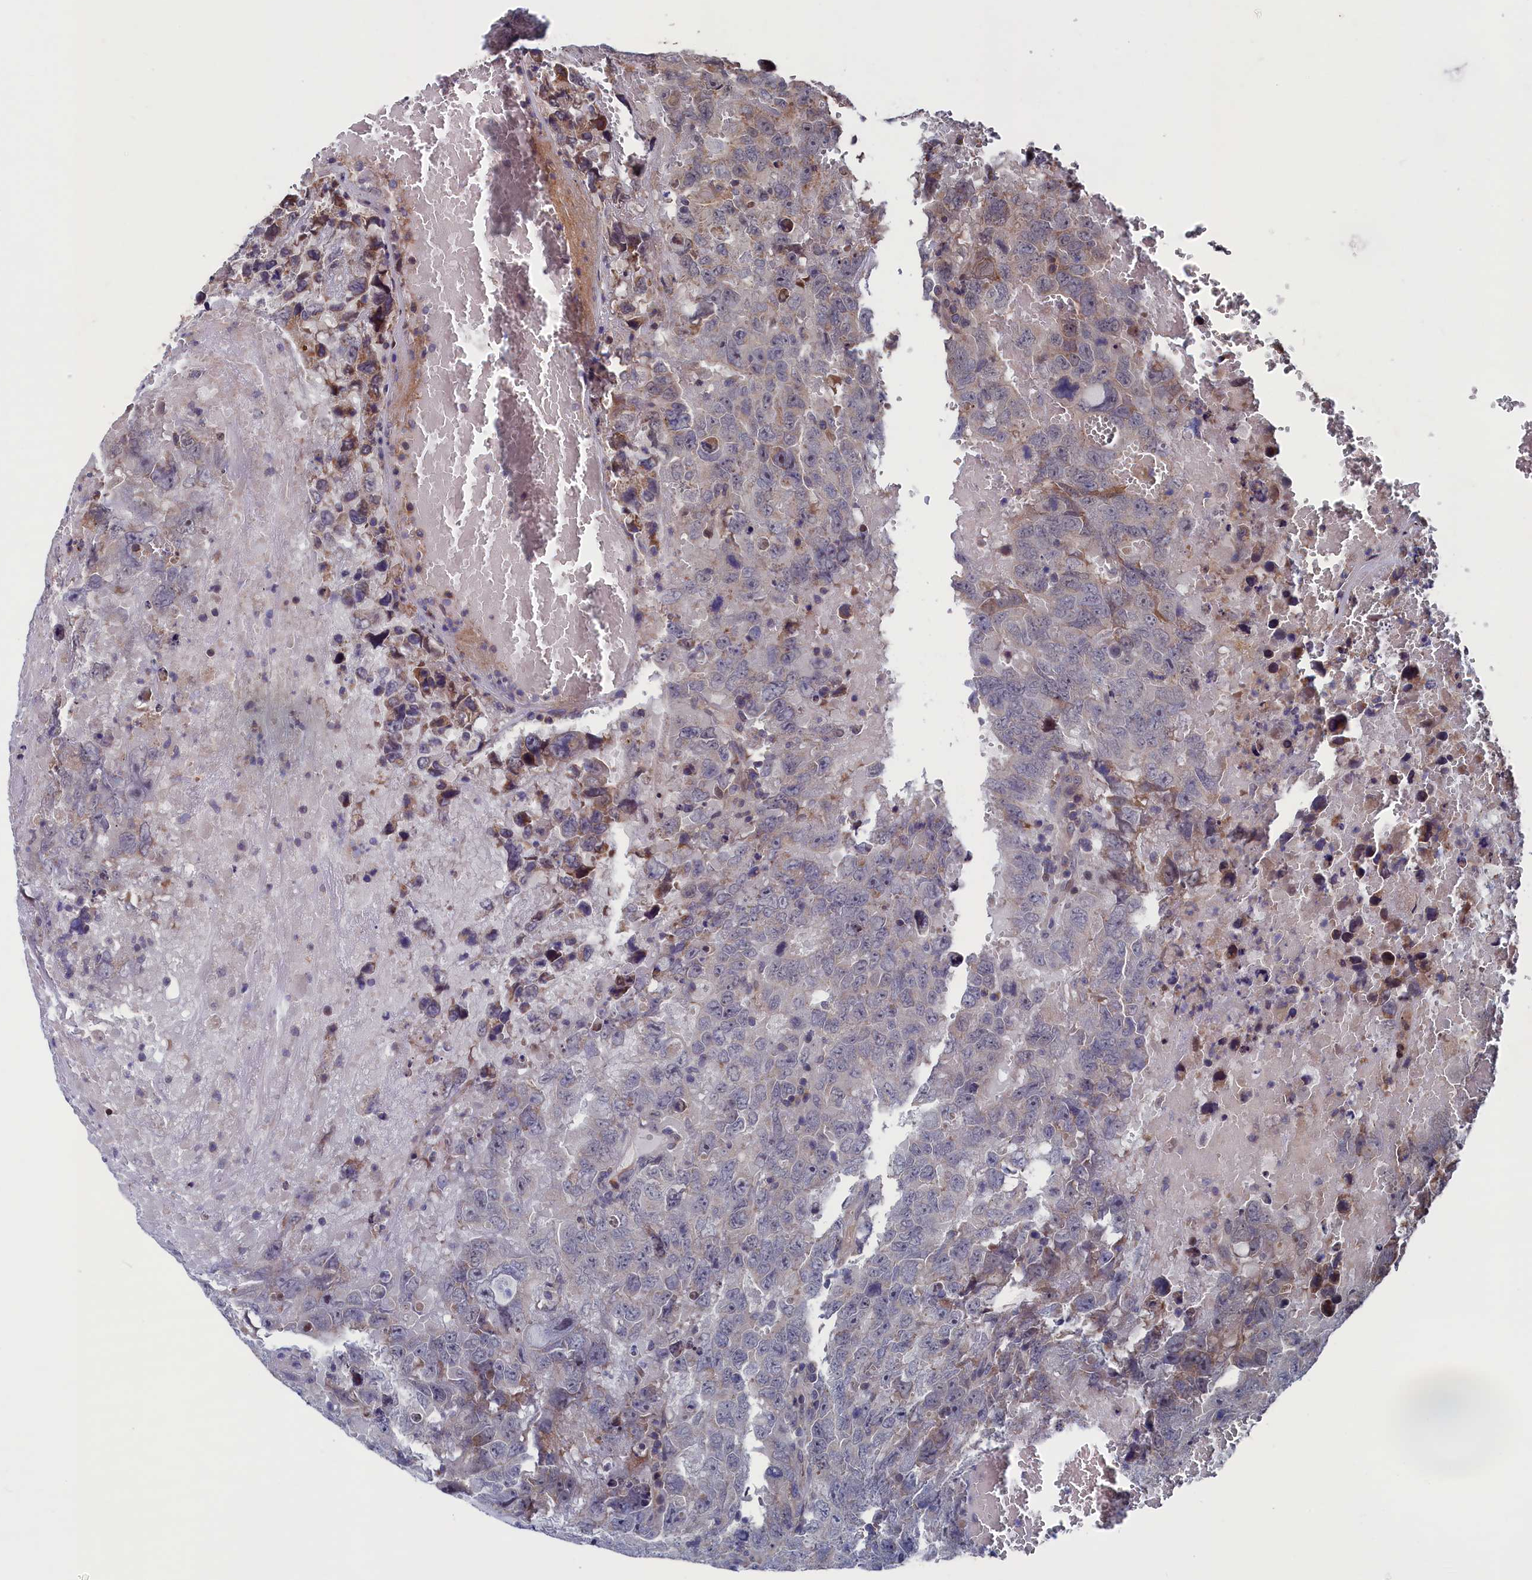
{"staining": {"intensity": "weak", "quantity": "<25%", "location": "cytoplasmic/membranous"}, "tissue": "testis cancer", "cell_type": "Tumor cells", "image_type": "cancer", "snomed": [{"axis": "morphology", "description": "Carcinoma, Embryonal, NOS"}, {"axis": "topography", "description": "Testis"}], "caption": "Tumor cells show no significant staining in testis cancer (embryonal carcinoma).", "gene": "SPATA13", "patient": {"sex": "male", "age": 45}}